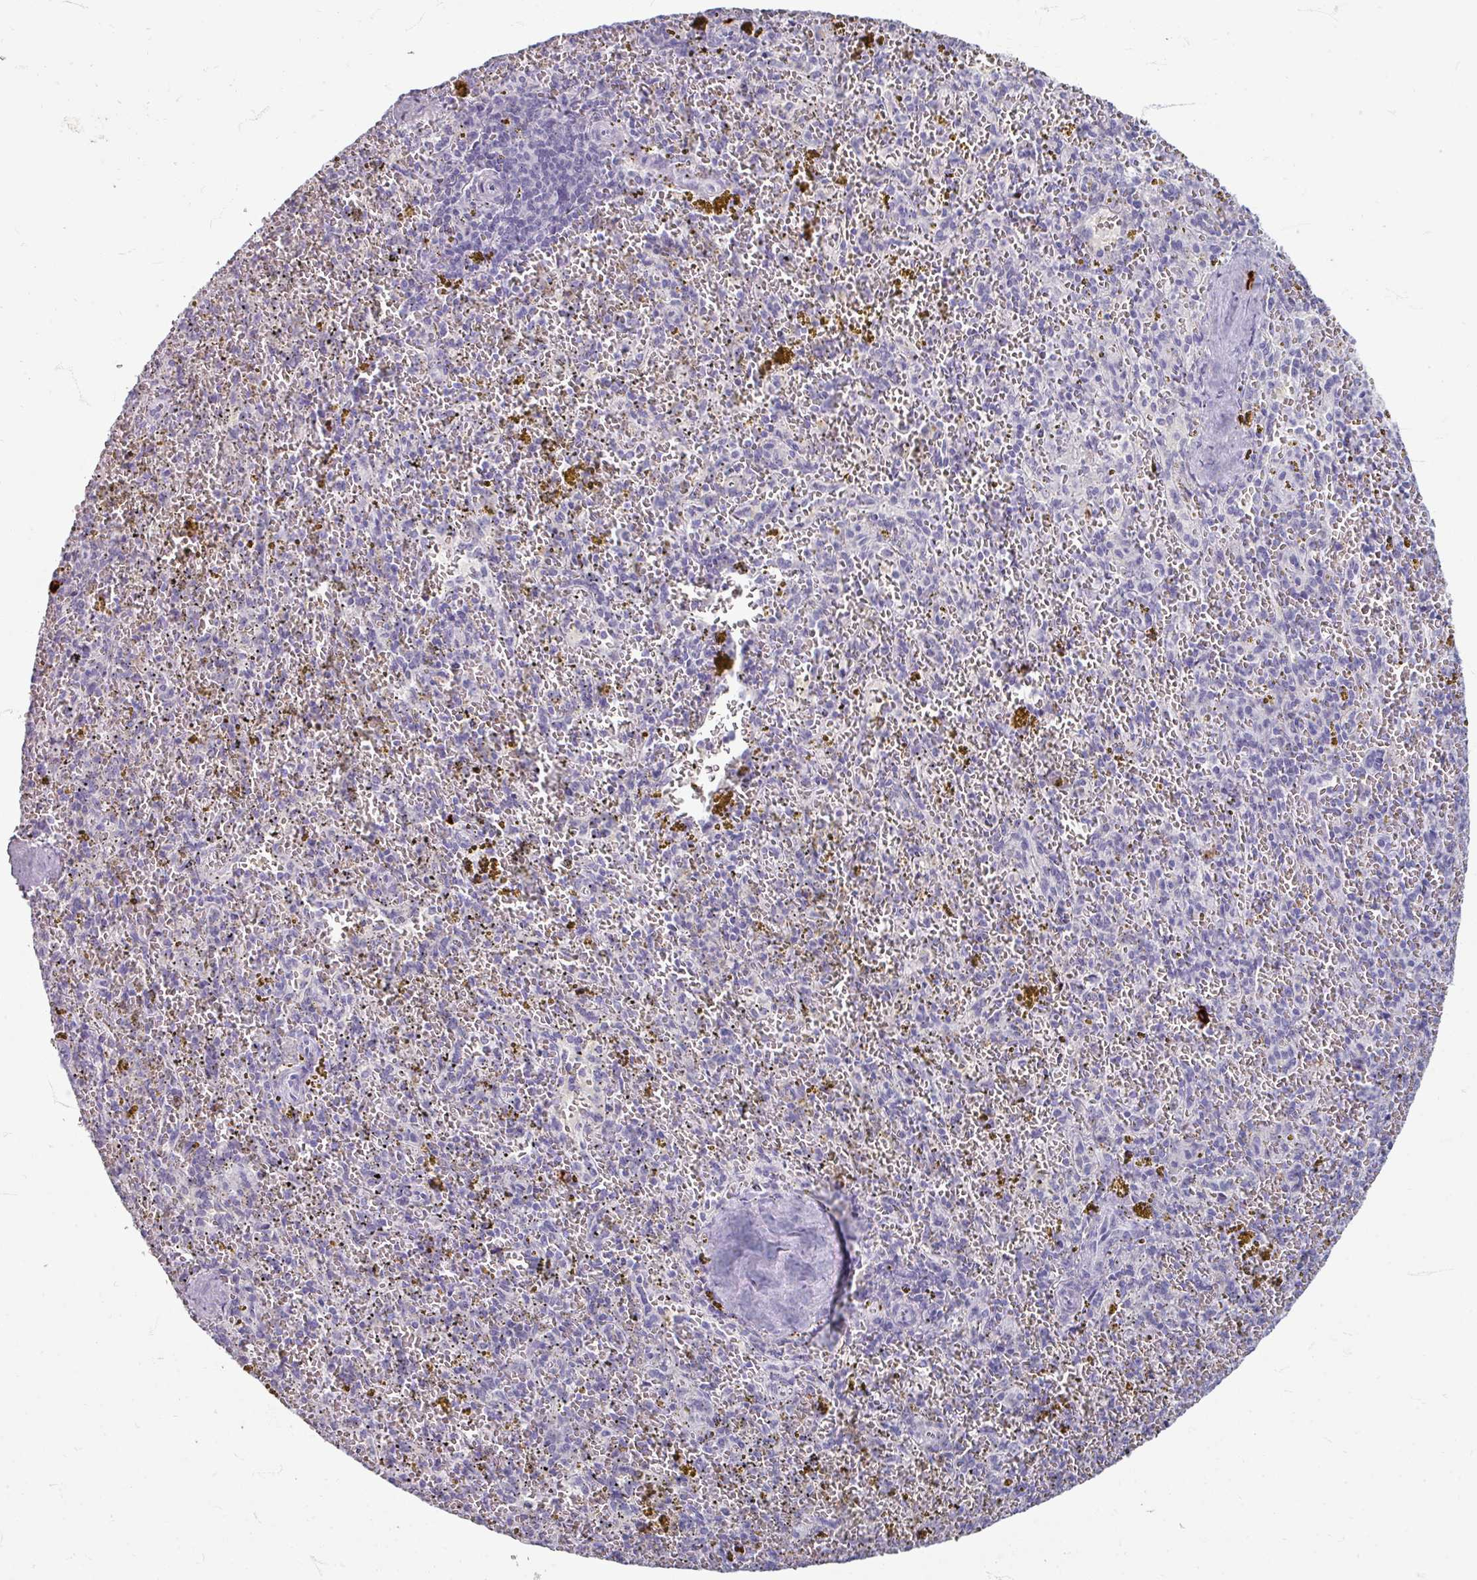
{"staining": {"intensity": "negative", "quantity": "none", "location": "none"}, "tissue": "spleen", "cell_type": "Cells in red pulp", "image_type": "normal", "snomed": [{"axis": "morphology", "description": "Normal tissue, NOS"}, {"axis": "topography", "description": "Spleen"}], "caption": "Immunohistochemistry (IHC) image of normal spleen stained for a protein (brown), which shows no expression in cells in red pulp.", "gene": "ZNF878", "patient": {"sex": "male", "age": 57}}